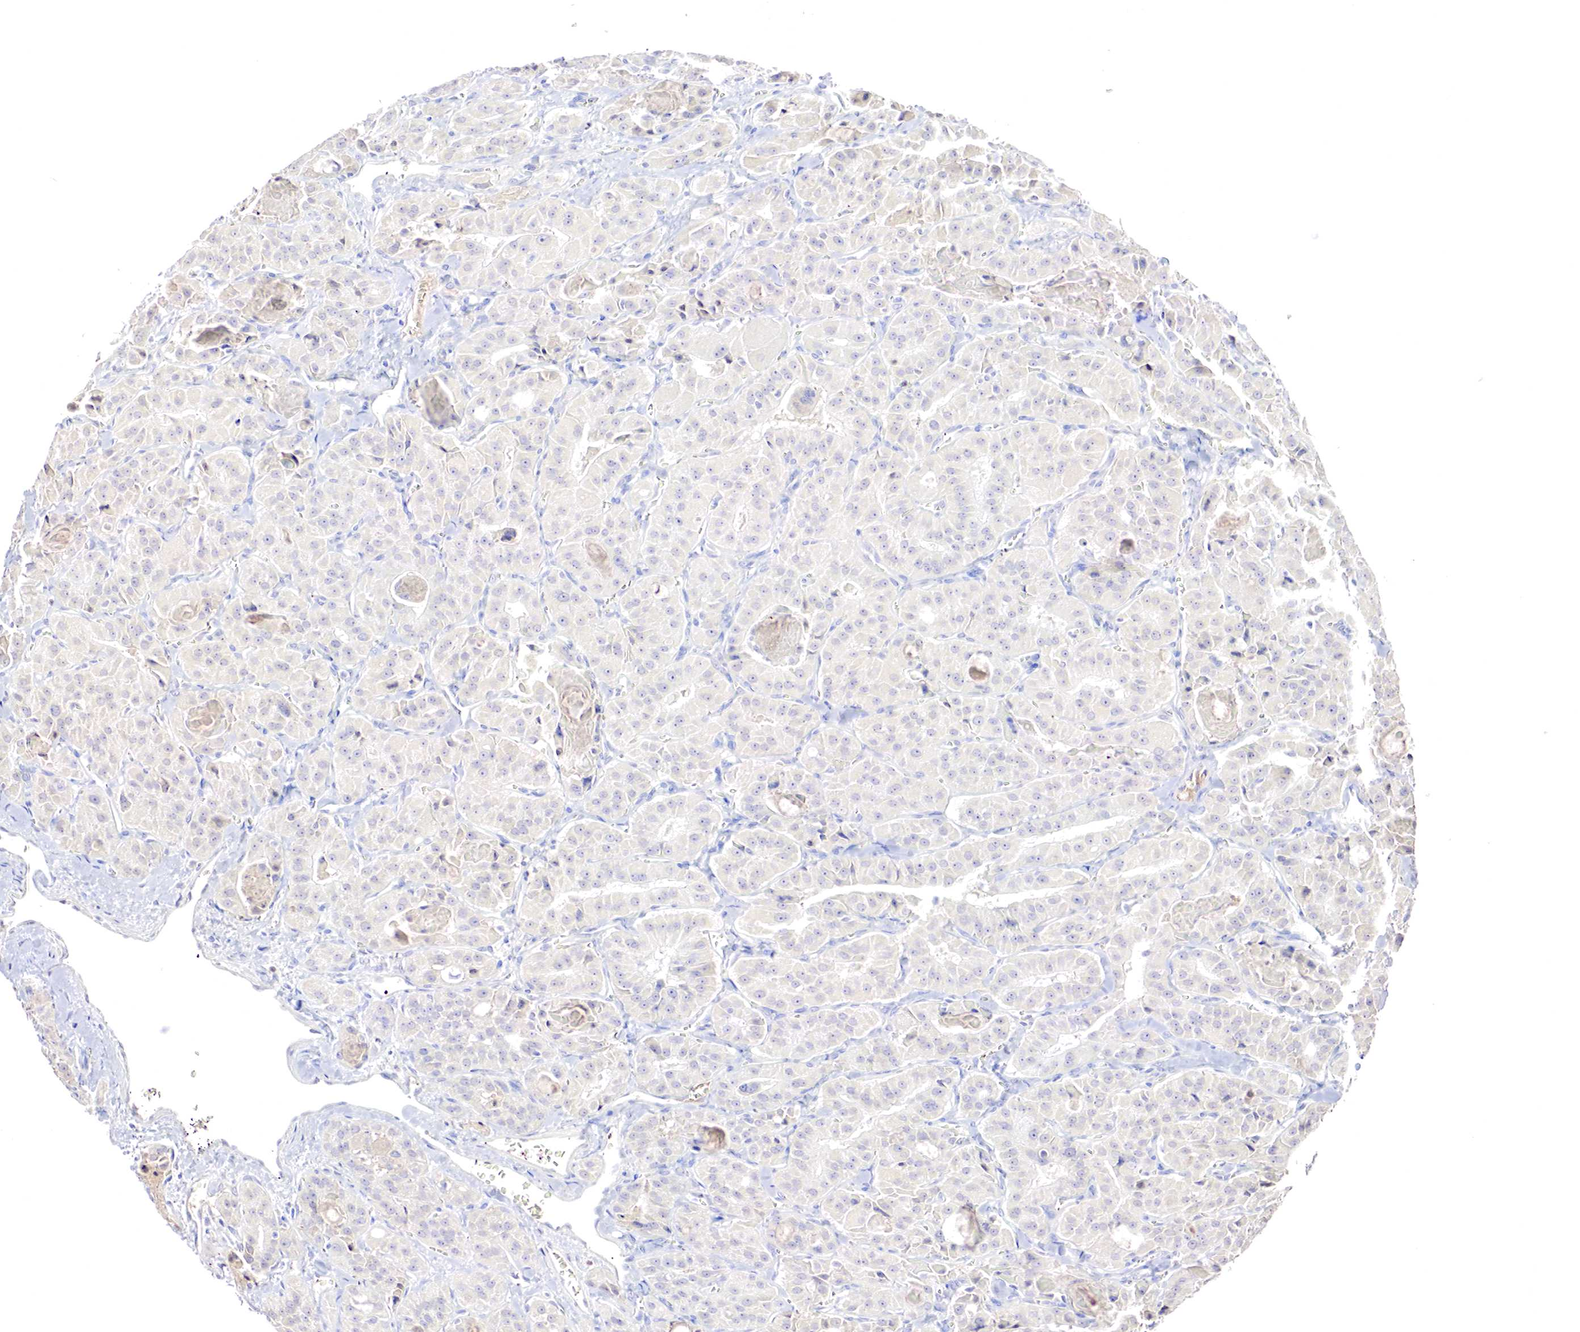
{"staining": {"intensity": "negative", "quantity": "none", "location": "none"}, "tissue": "thyroid cancer", "cell_type": "Tumor cells", "image_type": "cancer", "snomed": [{"axis": "morphology", "description": "Carcinoma, NOS"}, {"axis": "topography", "description": "Thyroid gland"}], "caption": "An image of thyroid cancer stained for a protein demonstrates no brown staining in tumor cells. (Stains: DAB (3,3'-diaminobenzidine) immunohistochemistry (IHC) with hematoxylin counter stain, Microscopy: brightfield microscopy at high magnification).", "gene": "GATA1", "patient": {"sex": "male", "age": 76}}